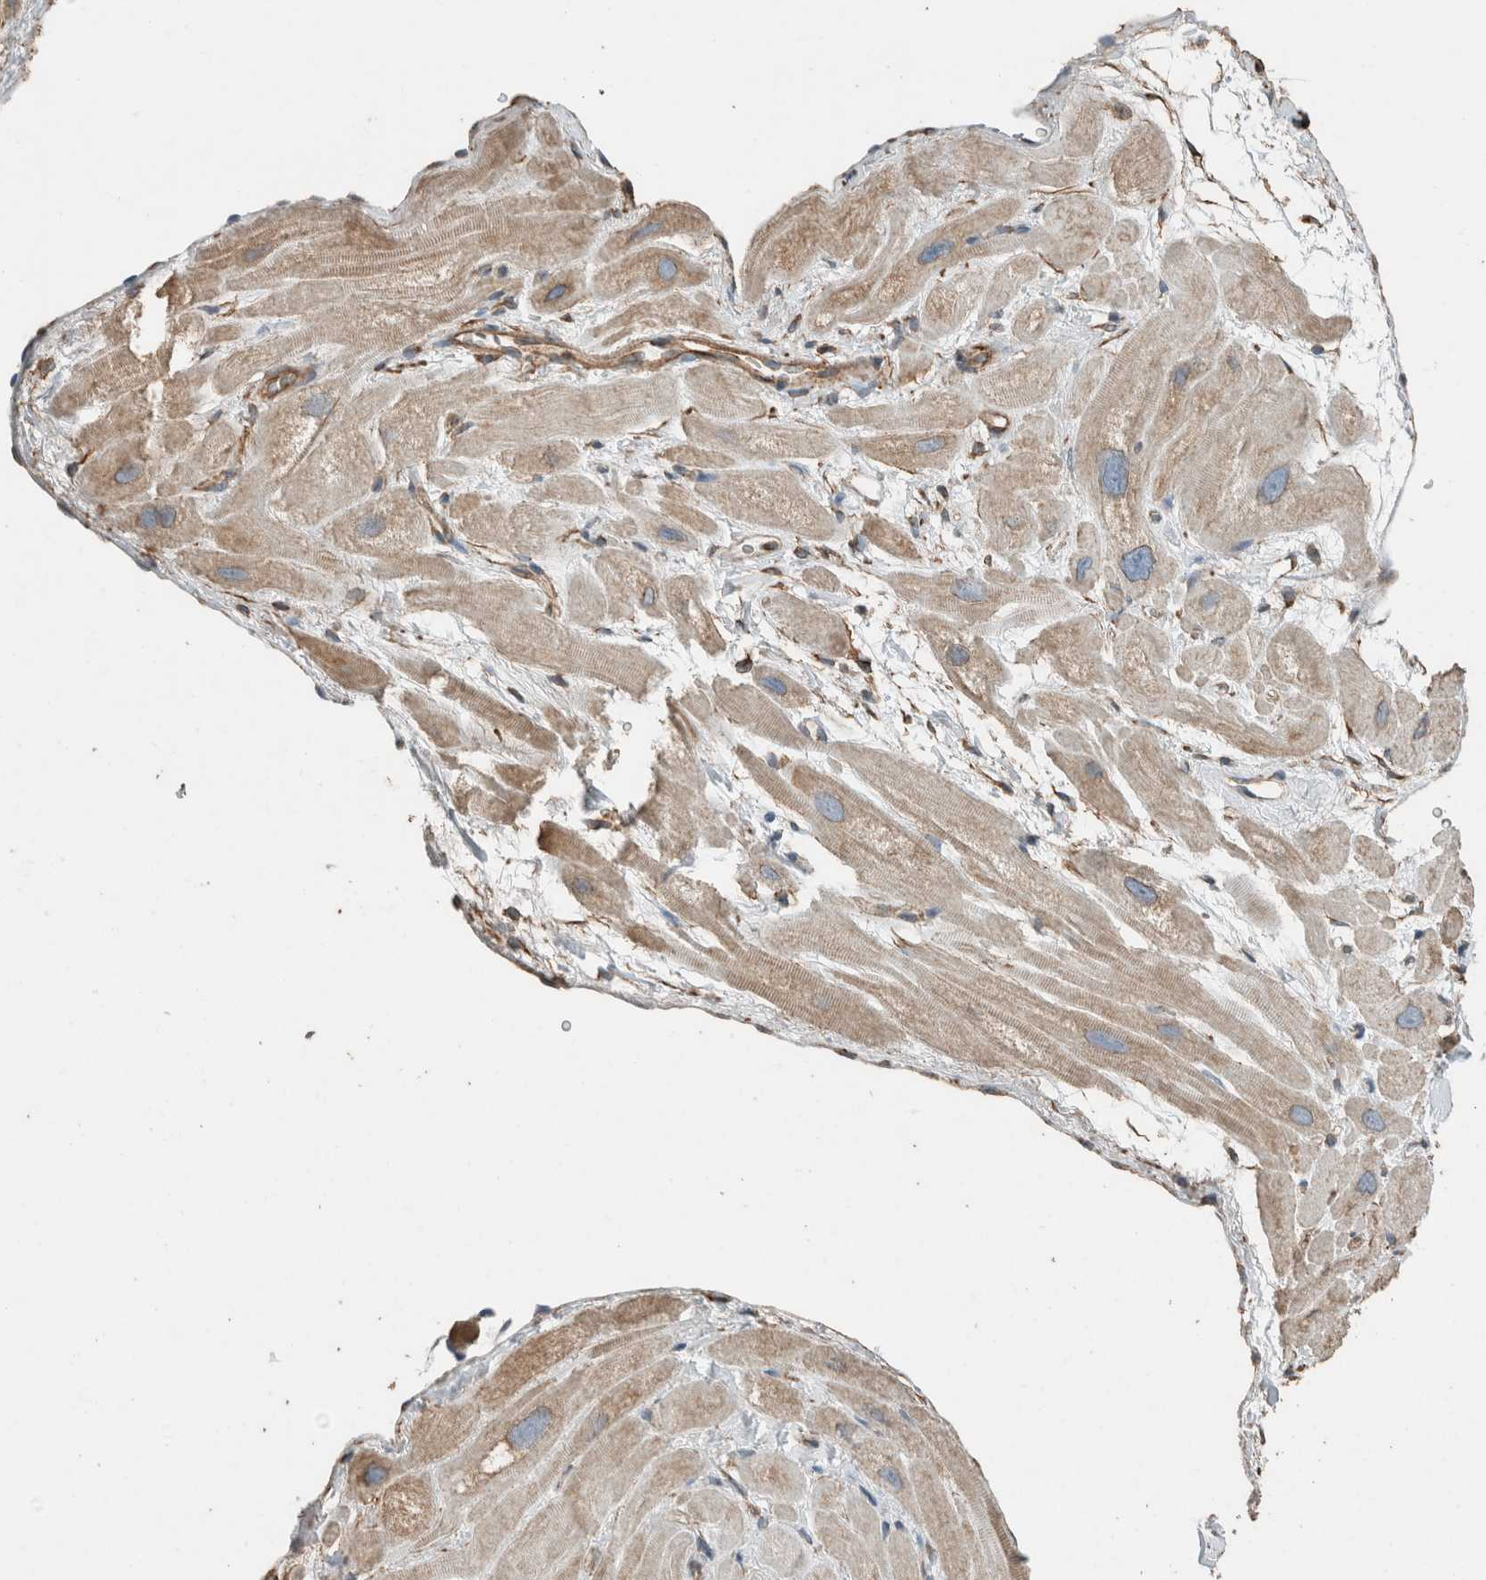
{"staining": {"intensity": "weak", "quantity": "25%-75%", "location": "cytoplasmic/membranous"}, "tissue": "heart muscle", "cell_type": "Cardiomyocytes", "image_type": "normal", "snomed": [{"axis": "morphology", "description": "Normal tissue, NOS"}, {"axis": "topography", "description": "Heart"}], "caption": "The immunohistochemical stain shows weak cytoplasmic/membranous positivity in cardiomyocytes of unremarkable heart muscle.", "gene": "ACVR2B", "patient": {"sex": "male", "age": 49}}